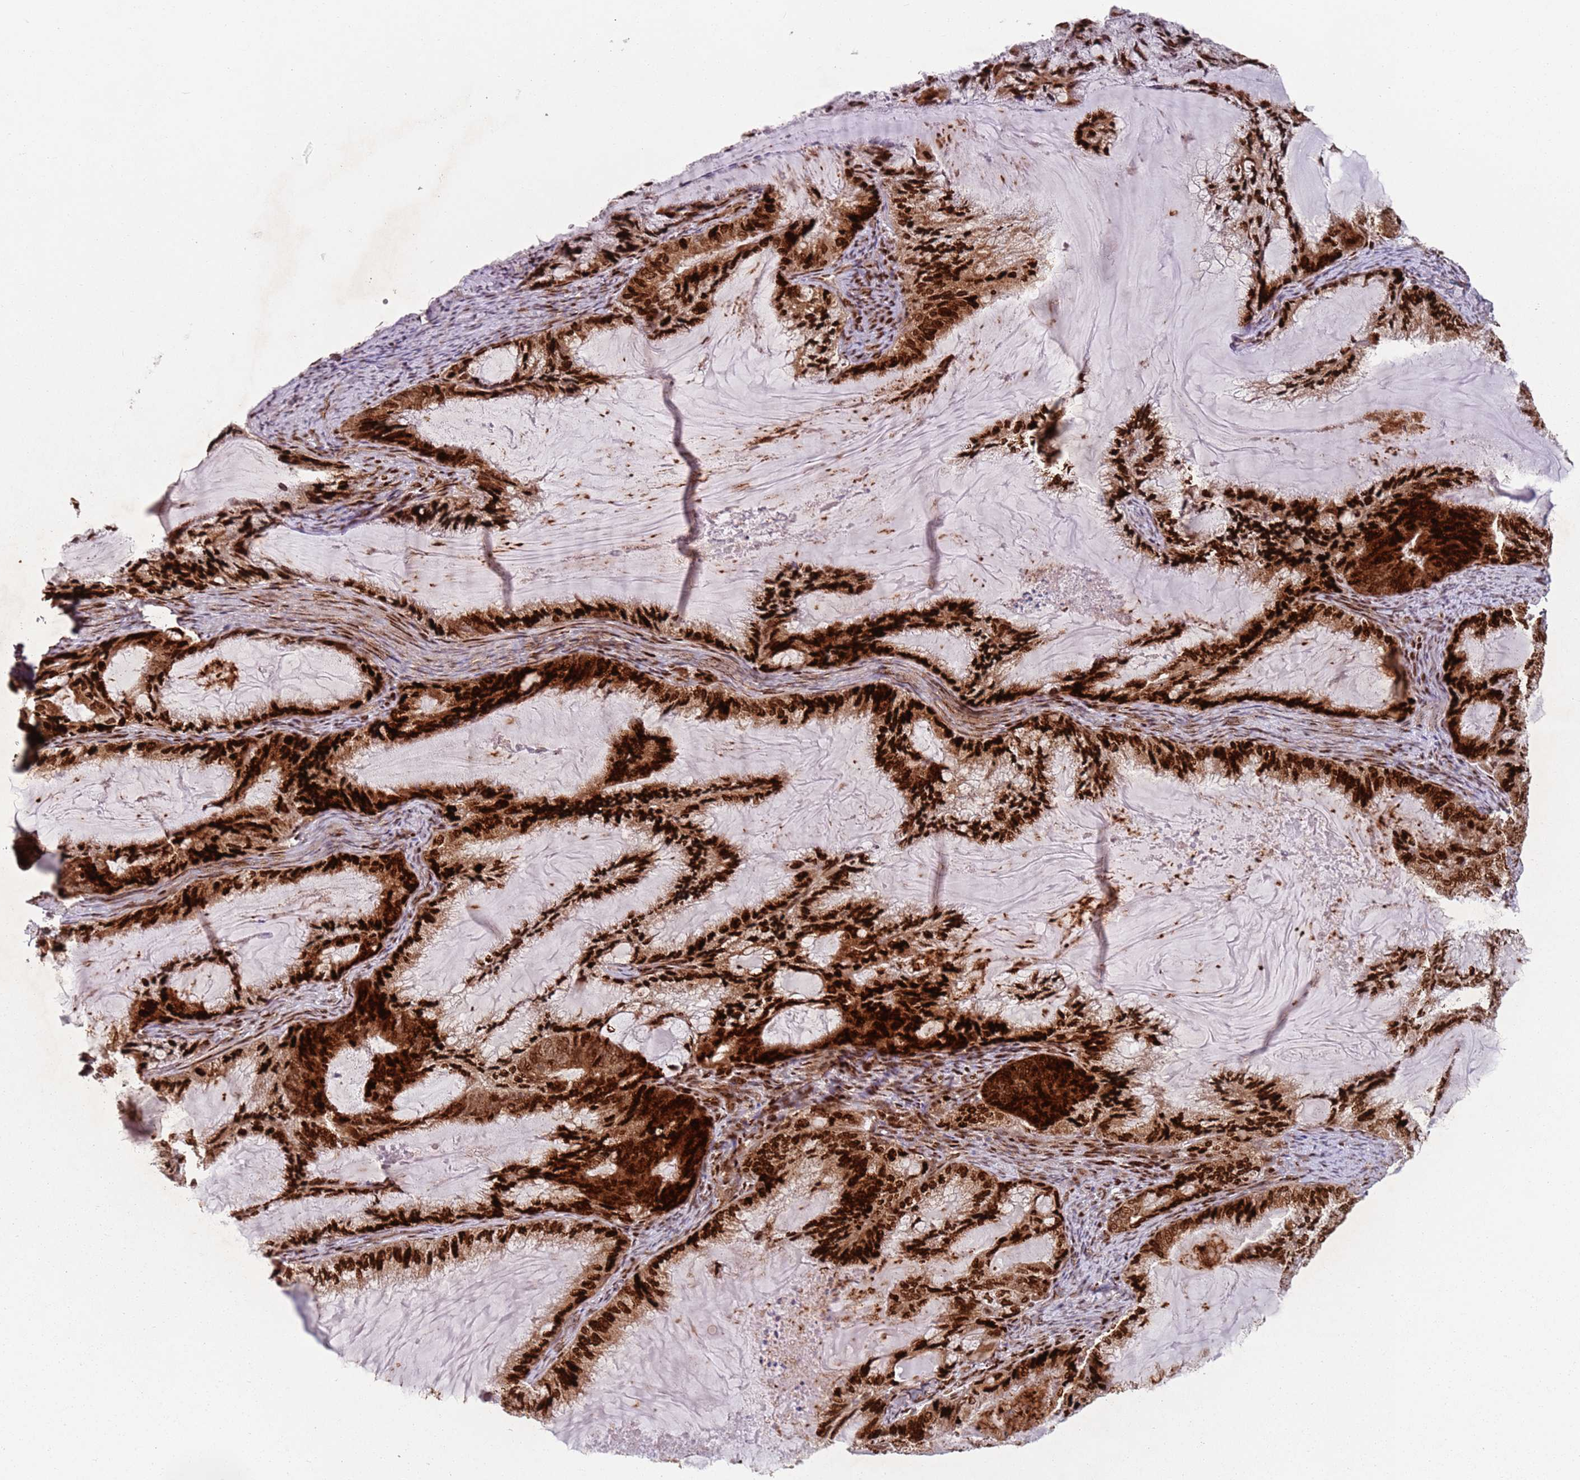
{"staining": {"intensity": "strong", "quantity": ">75%", "location": "cytoplasmic/membranous,nuclear"}, "tissue": "endometrial cancer", "cell_type": "Tumor cells", "image_type": "cancer", "snomed": [{"axis": "morphology", "description": "Adenocarcinoma, NOS"}, {"axis": "topography", "description": "Endometrium"}], "caption": "Human endometrial adenocarcinoma stained for a protein (brown) exhibits strong cytoplasmic/membranous and nuclear positive positivity in approximately >75% of tumor cells.", "gene": "HNRNPLL", "patient": {"sex": "female", "age": 86}}